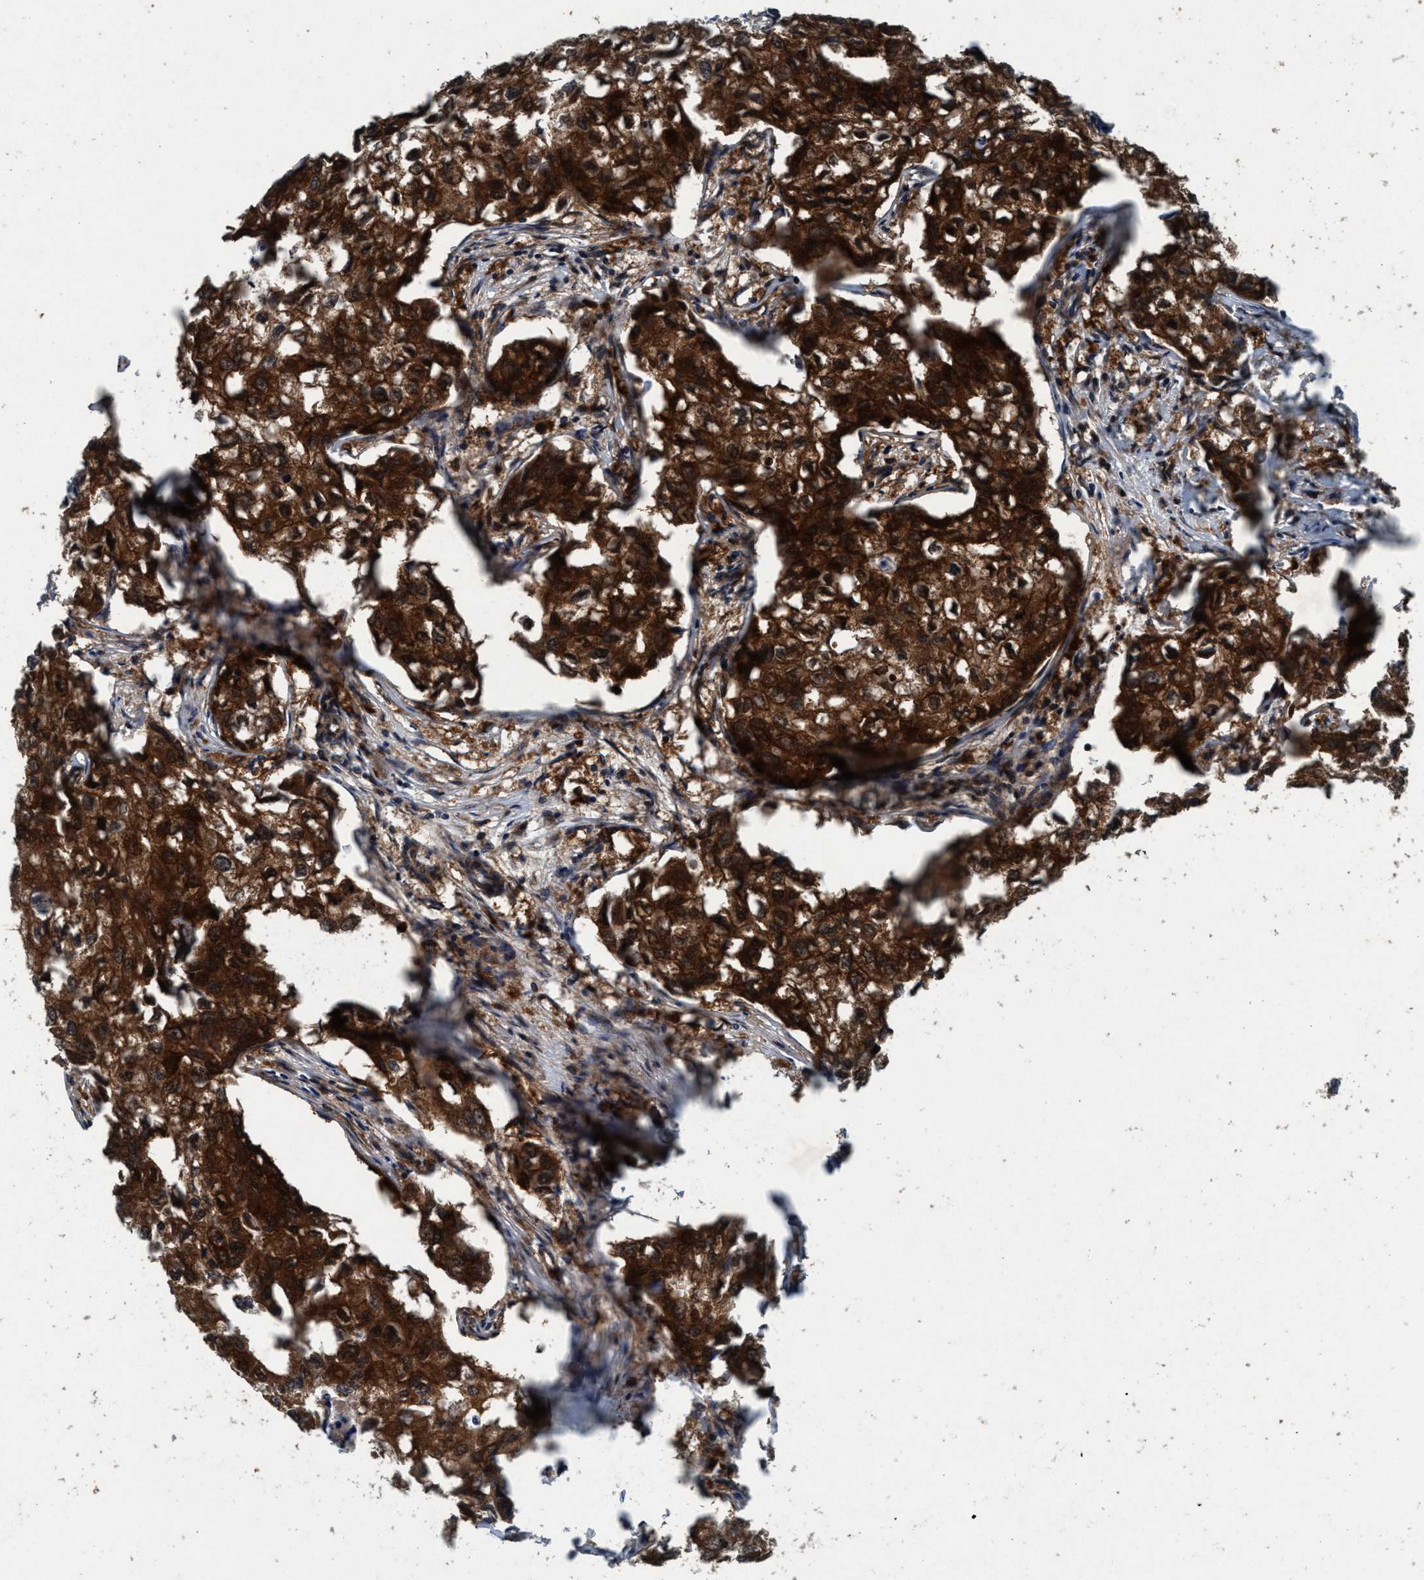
{"staining": {"intensity": "strong", "quantity": ">75%", "location": "cytoplasmic/membranous"}, "tissue": "breast cancer", "cell_type": "Tumor cells", "image_type": "cancer", "snomed": [{"axis": "morphology", "description": "Duct carcinoma"}, {"axis": "topography", "description": "Breast"}], "caption": "This image reveals immunohistochemistry (IHC) staining of breast intraductal carcinoma, with high strong cytoplasmic/membranous positivity in about >75% of tumor cells.", "gene": "AKT1S1", "patient": {"sex": "female", "age": 27}}